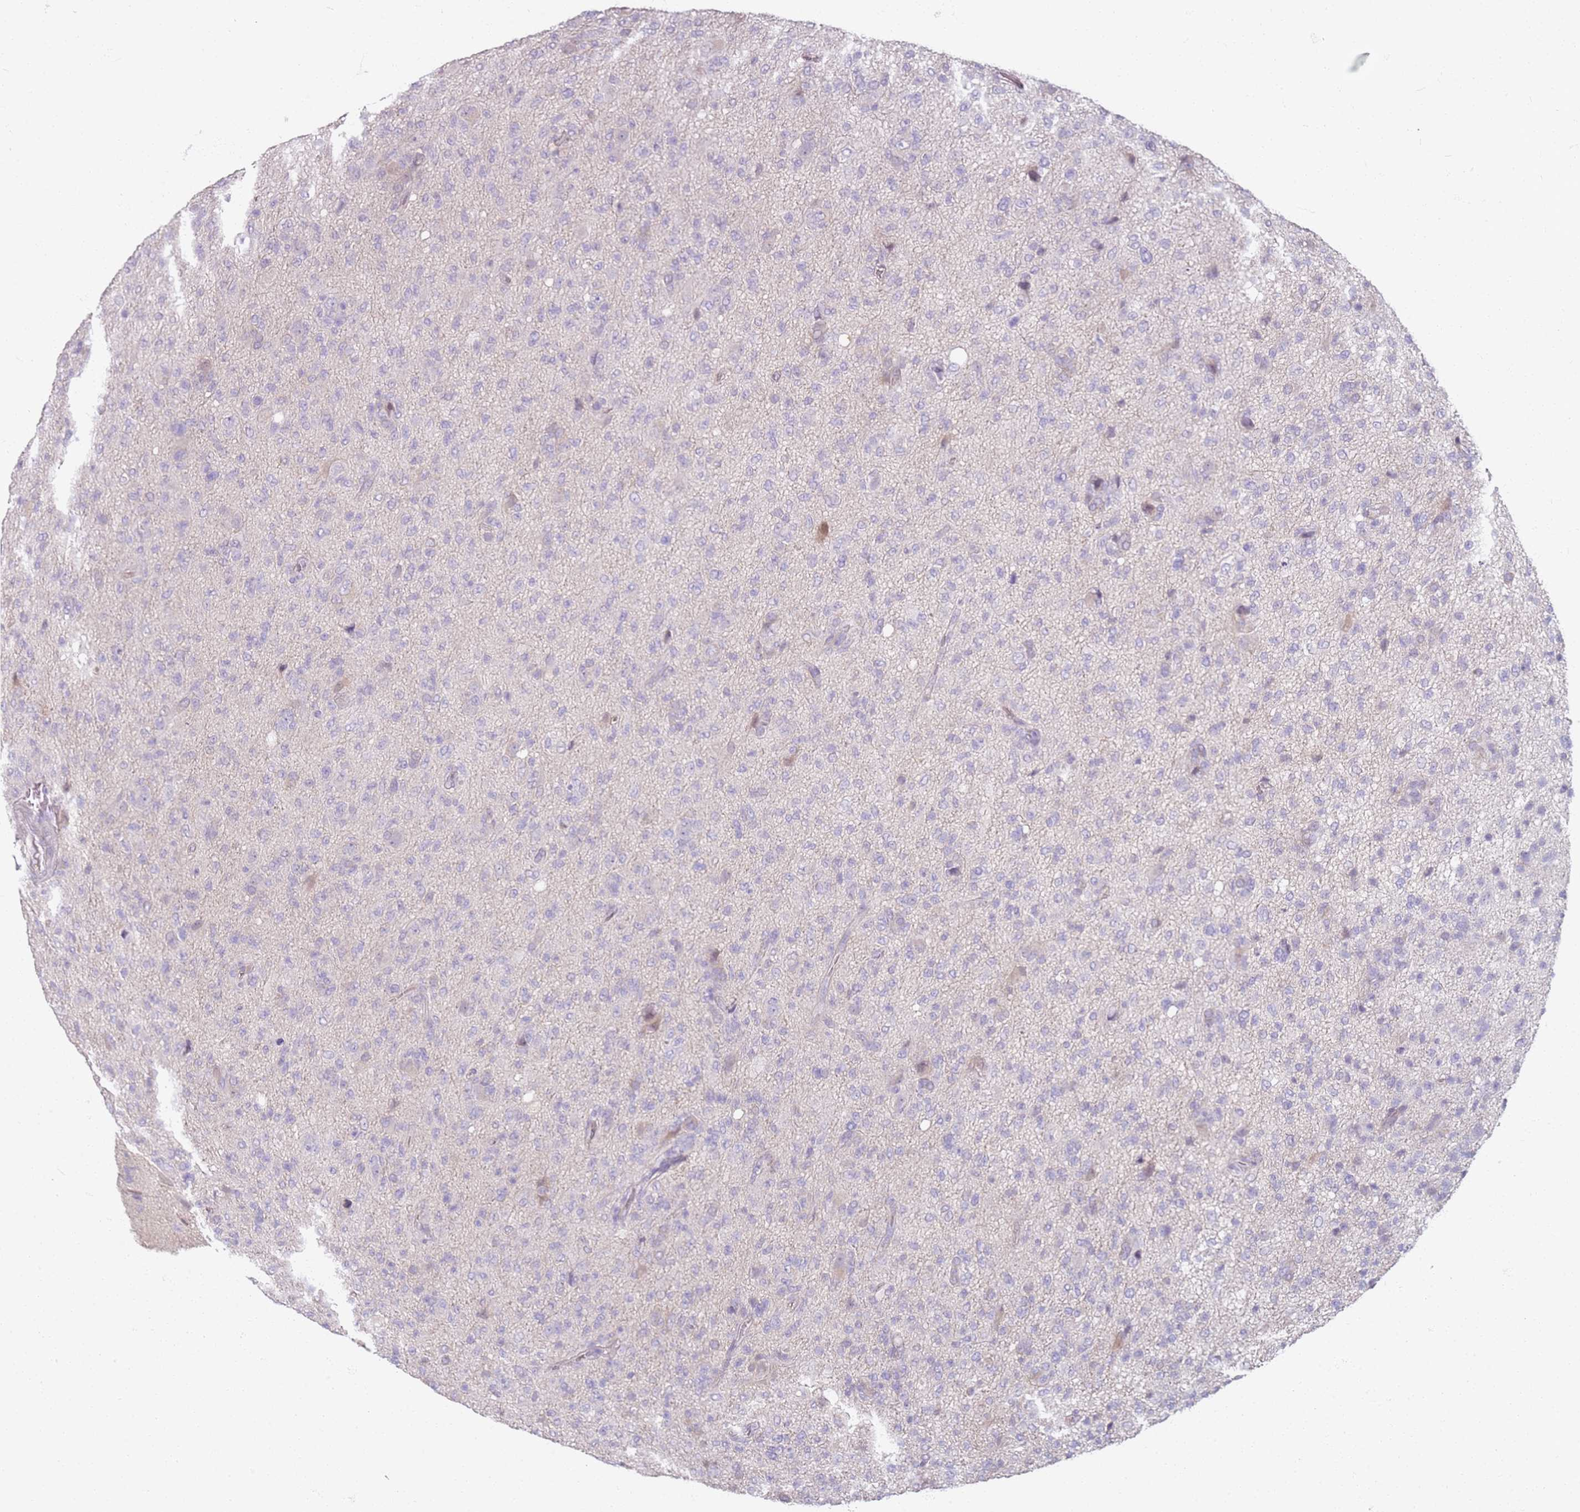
{"staining": {"intensity": "negative", "quantity": "none", "location": "none"}, "tissue": "glioma", "cell_type": "Tumor cells", "image_type": "cancer", "snomed": [{"axis": "morphology", "description": "Glioma, malignant, High grade"}, {"axis": "topography", "description": "Brain"}], "caption": "This image is of malignant glioma (high-grade) stained with immunohistochemistry (IHC) to label a protein in brown with the nuclei are counter-stained blue. There is no positivity in tumor cells.", "gene": "CD40LG", "patient": {"sex": "female", "age": 57}}